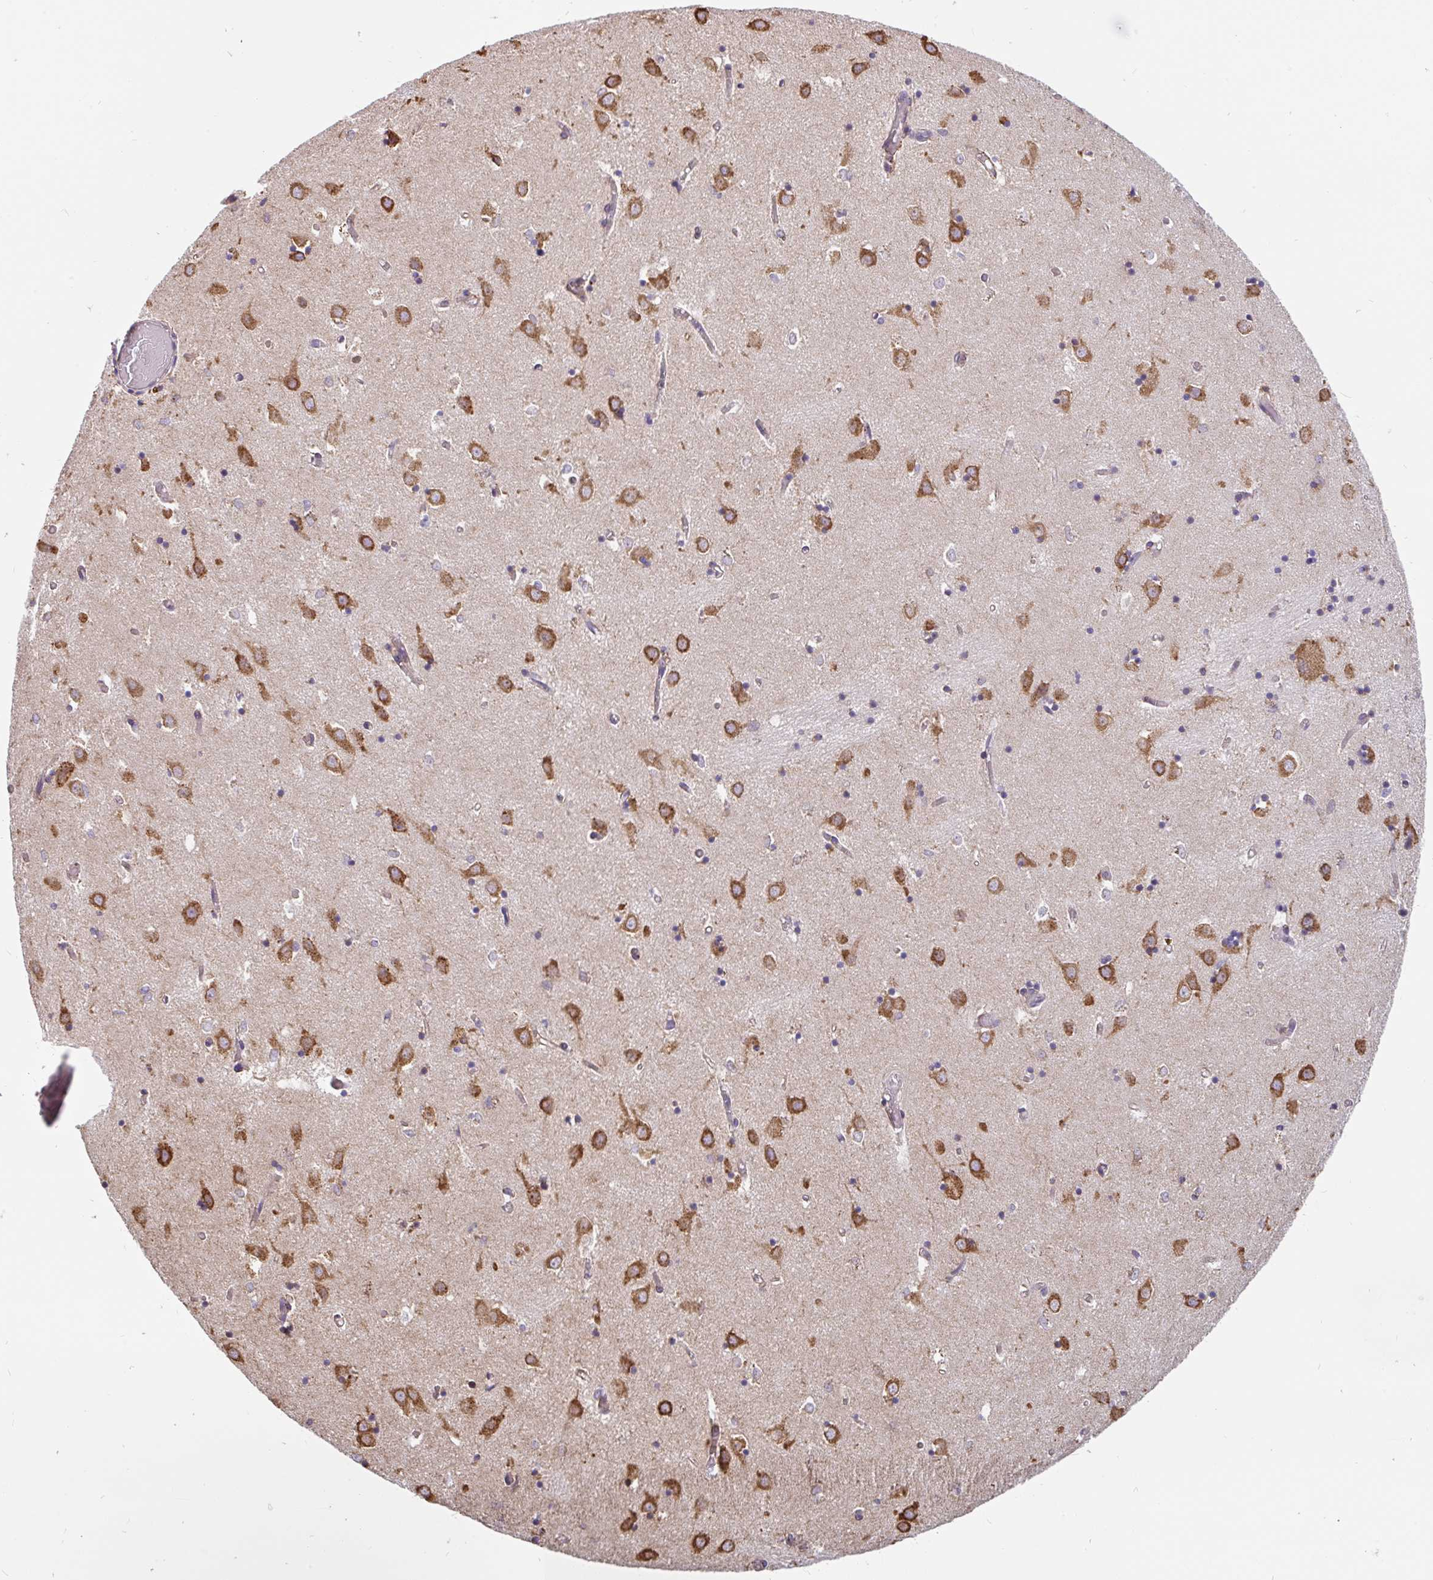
{"staining": {"intensity": "moderate", "quantity": "<25%", "location": "cytoplasmic/membranous"}, "tissue": "caudate", "cell_type": "Glial cells", "image_type": "normal", "snomed": [{"axis": "morphology", "description": "Normal tissue, NOS"}, {"axis": "topography", "description": "Lateral ventricle wall"}], "caption": "Protein analysis of normal caudate reveals moderate cytoplasmic/membranous positivity in about <25% of glial cells.", "gene": "EML5", "patient": {"sex": "male", "age": 70}}